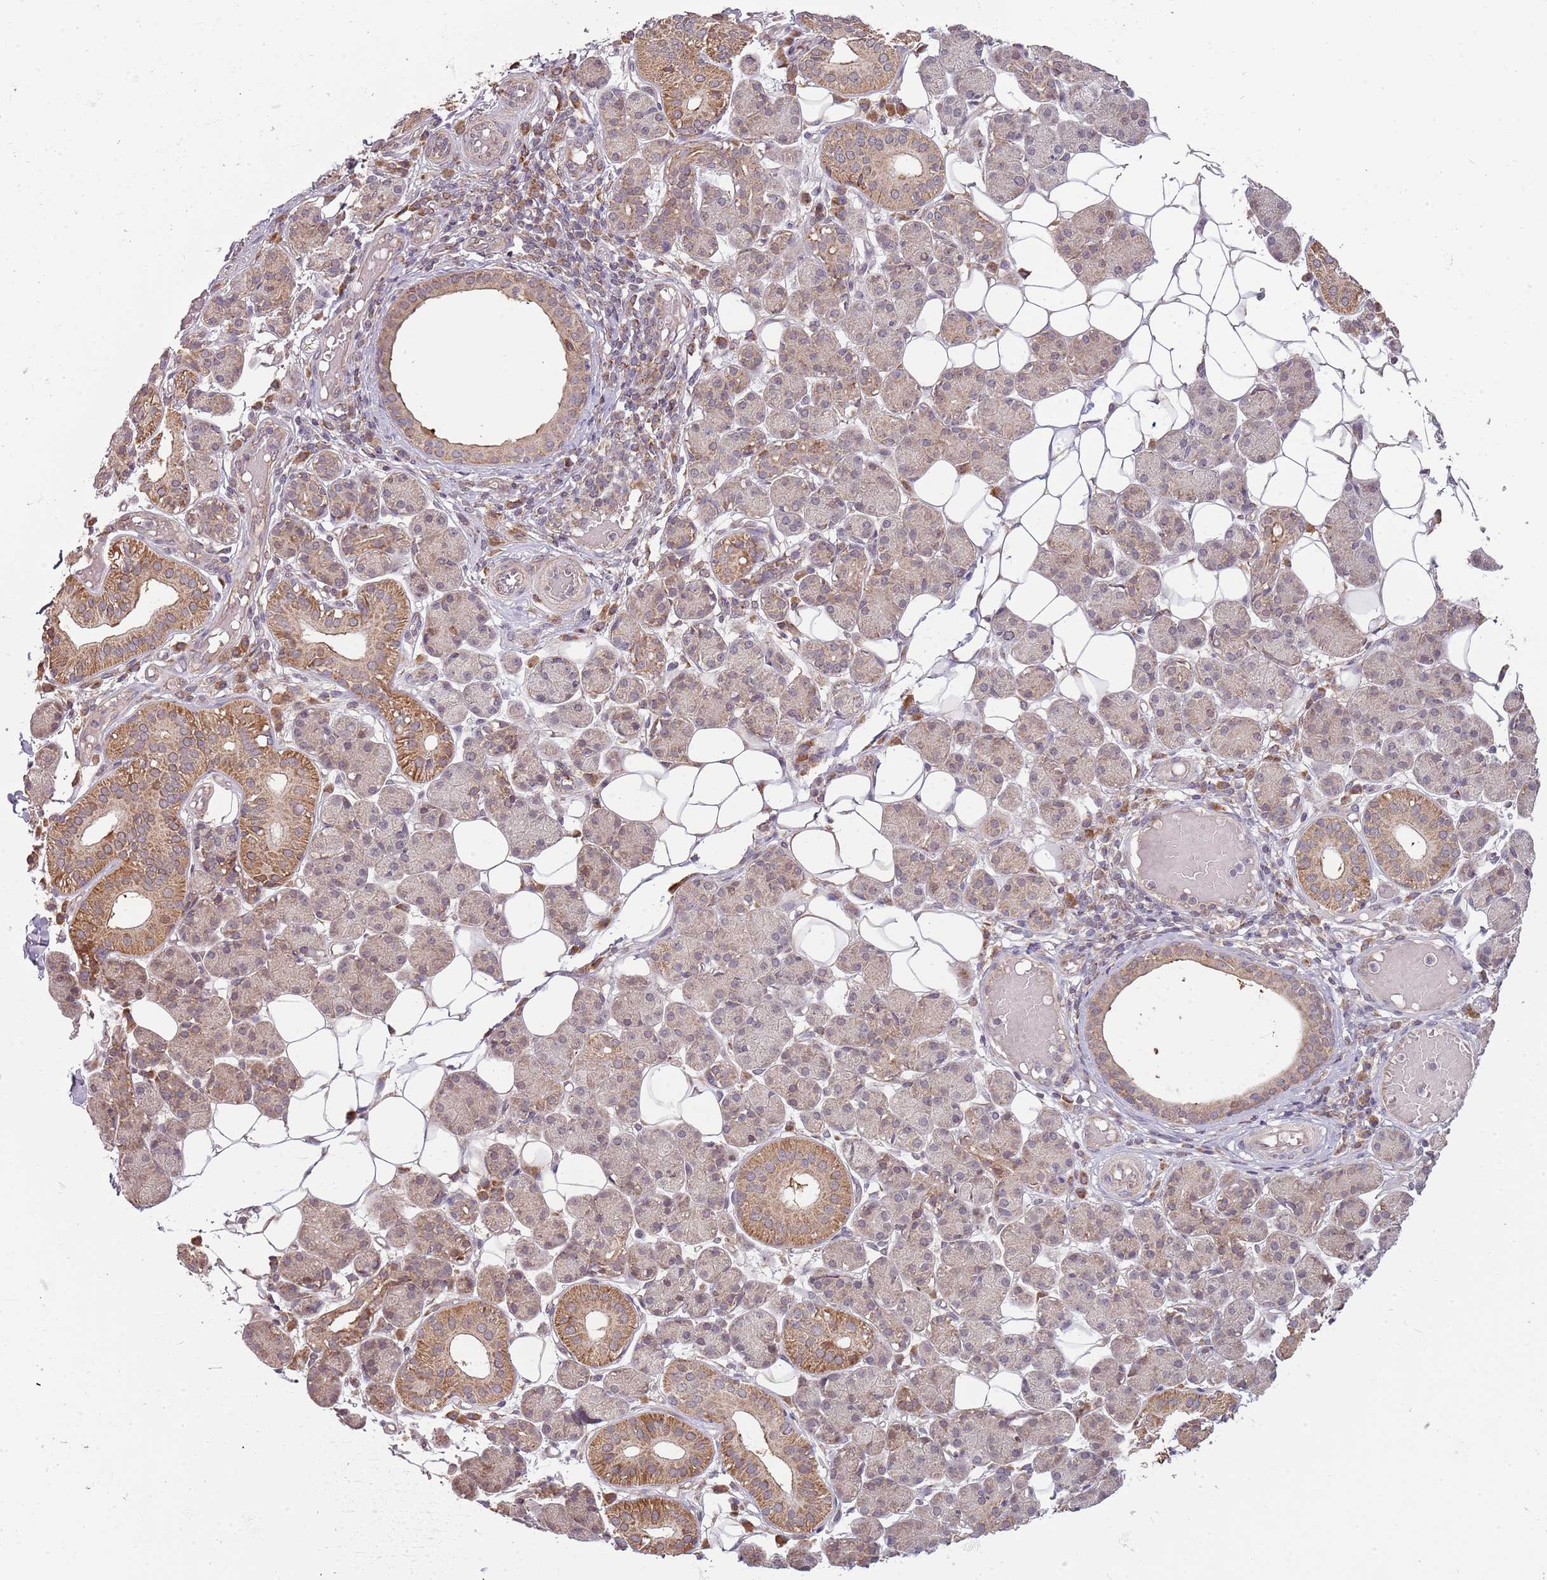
{"staining": {"intensity": "moderate", "quantity": "25%-75%", "location": "cytoplasmic/membranous"}, "tissue": "salivary gland", "cell_type": "Glandular cells", "image_type": "normal", "snomed": [{"axis": "morphology", "description": "Normal tissue, NOS"}, {"axis": "topography", "description": "Salivary gland"}], "caption": "High-power microscopy captured an IHC histopathology image of unremarkable salivary gland, revealing moderate cytoplasmic/membranous expression in about 25%-75% of glandular cells.", "gene": "RNF181", "patient": {"sex": "female", "age": 33}}